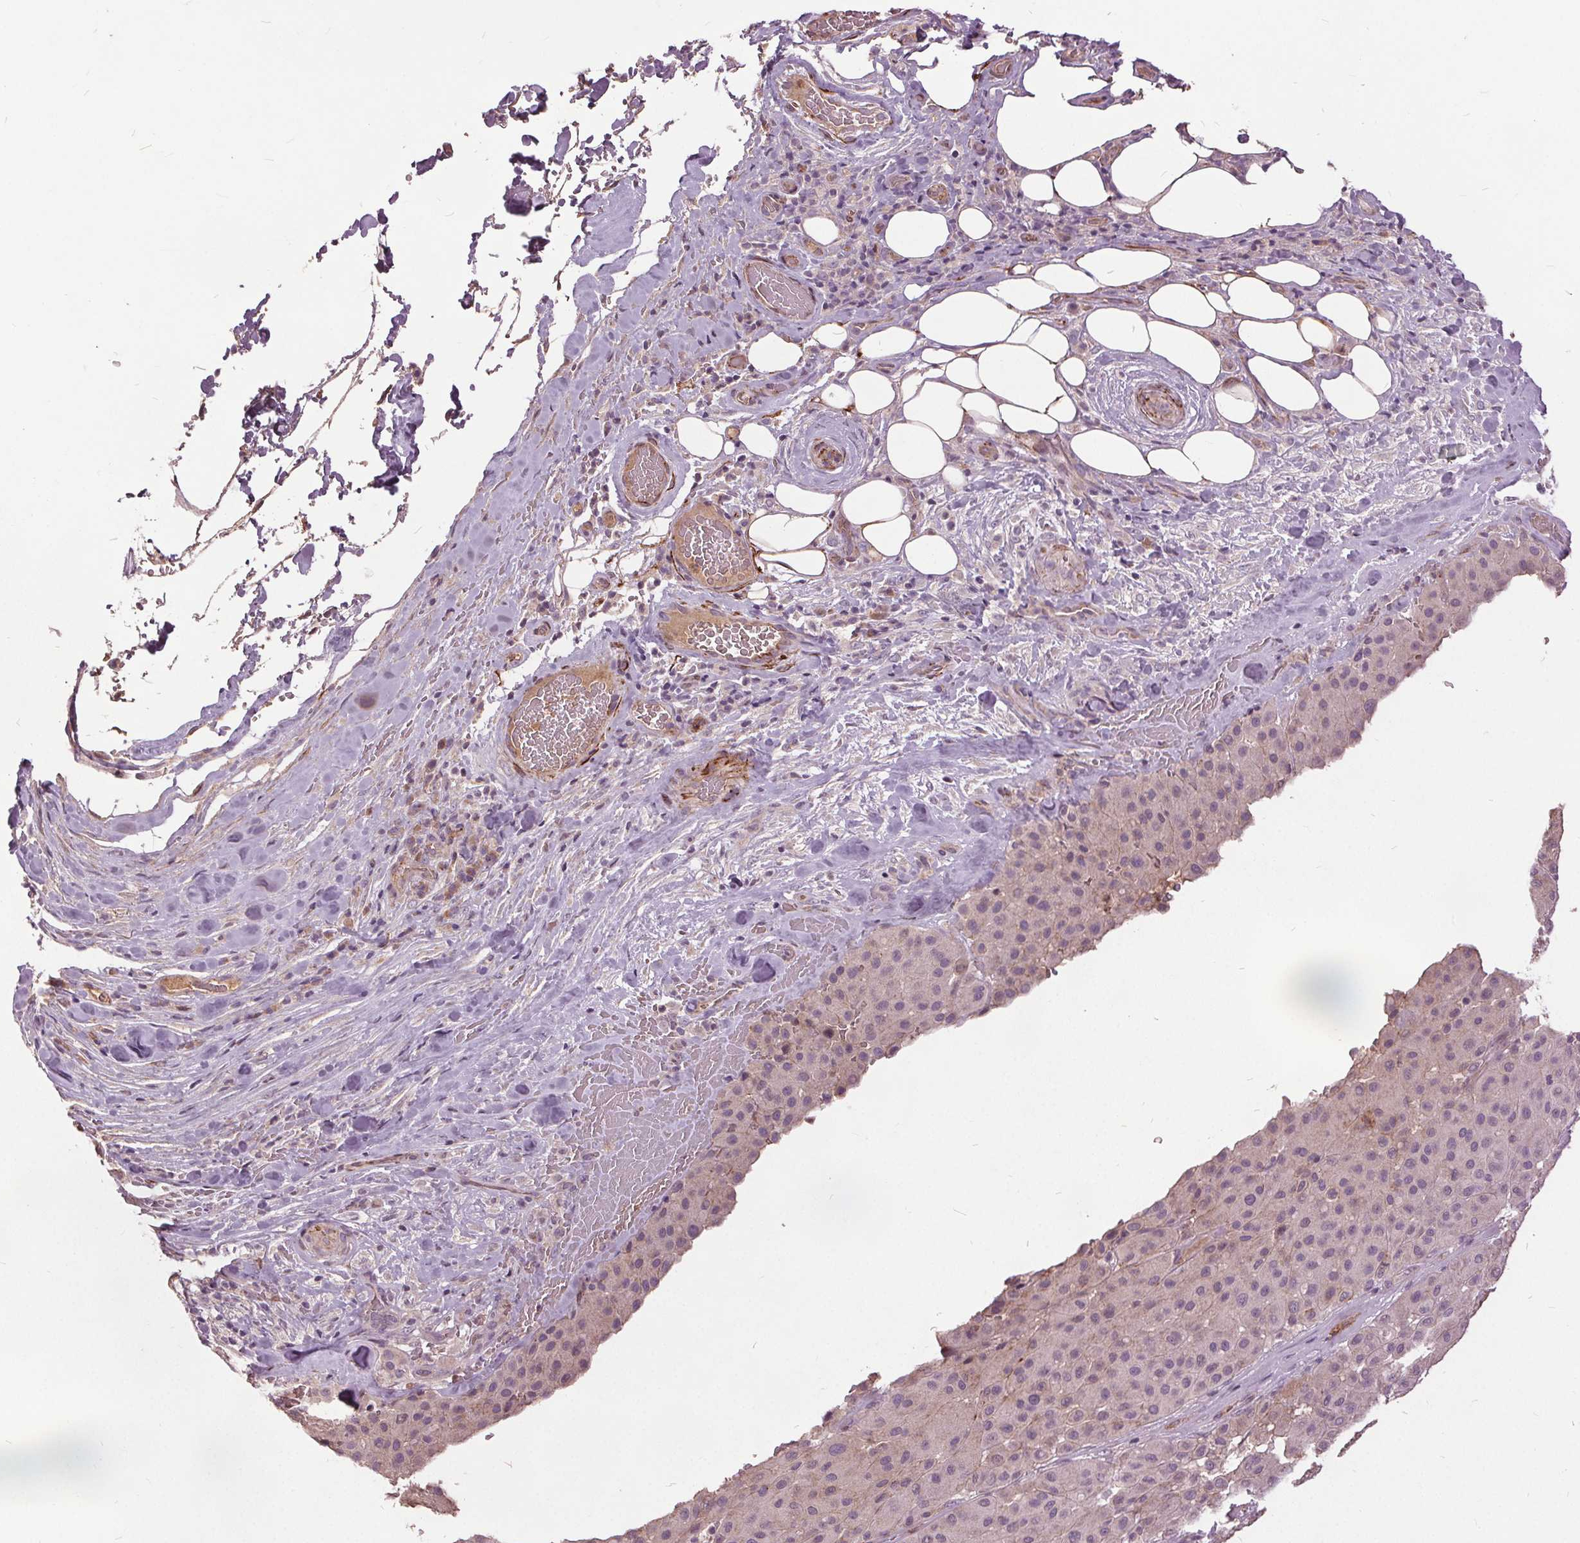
{"staining": {"intensity": "negative", "quantity": "none", "location": "none"}, "tissue": "melanoma", "cell_type": "Tumor cells", "image_type": "cancer", "snomed": [{"axis": "morphology", "description": "Malignant melanoma, Metastatic site"}, {"axis": "topography", "description": "Smooth muscle"}], "caption": "The image displays no significant staining in tumor cells of melanoma.", "gene": "PDGFD", "patient": {"sex": "male", "age": 41}}